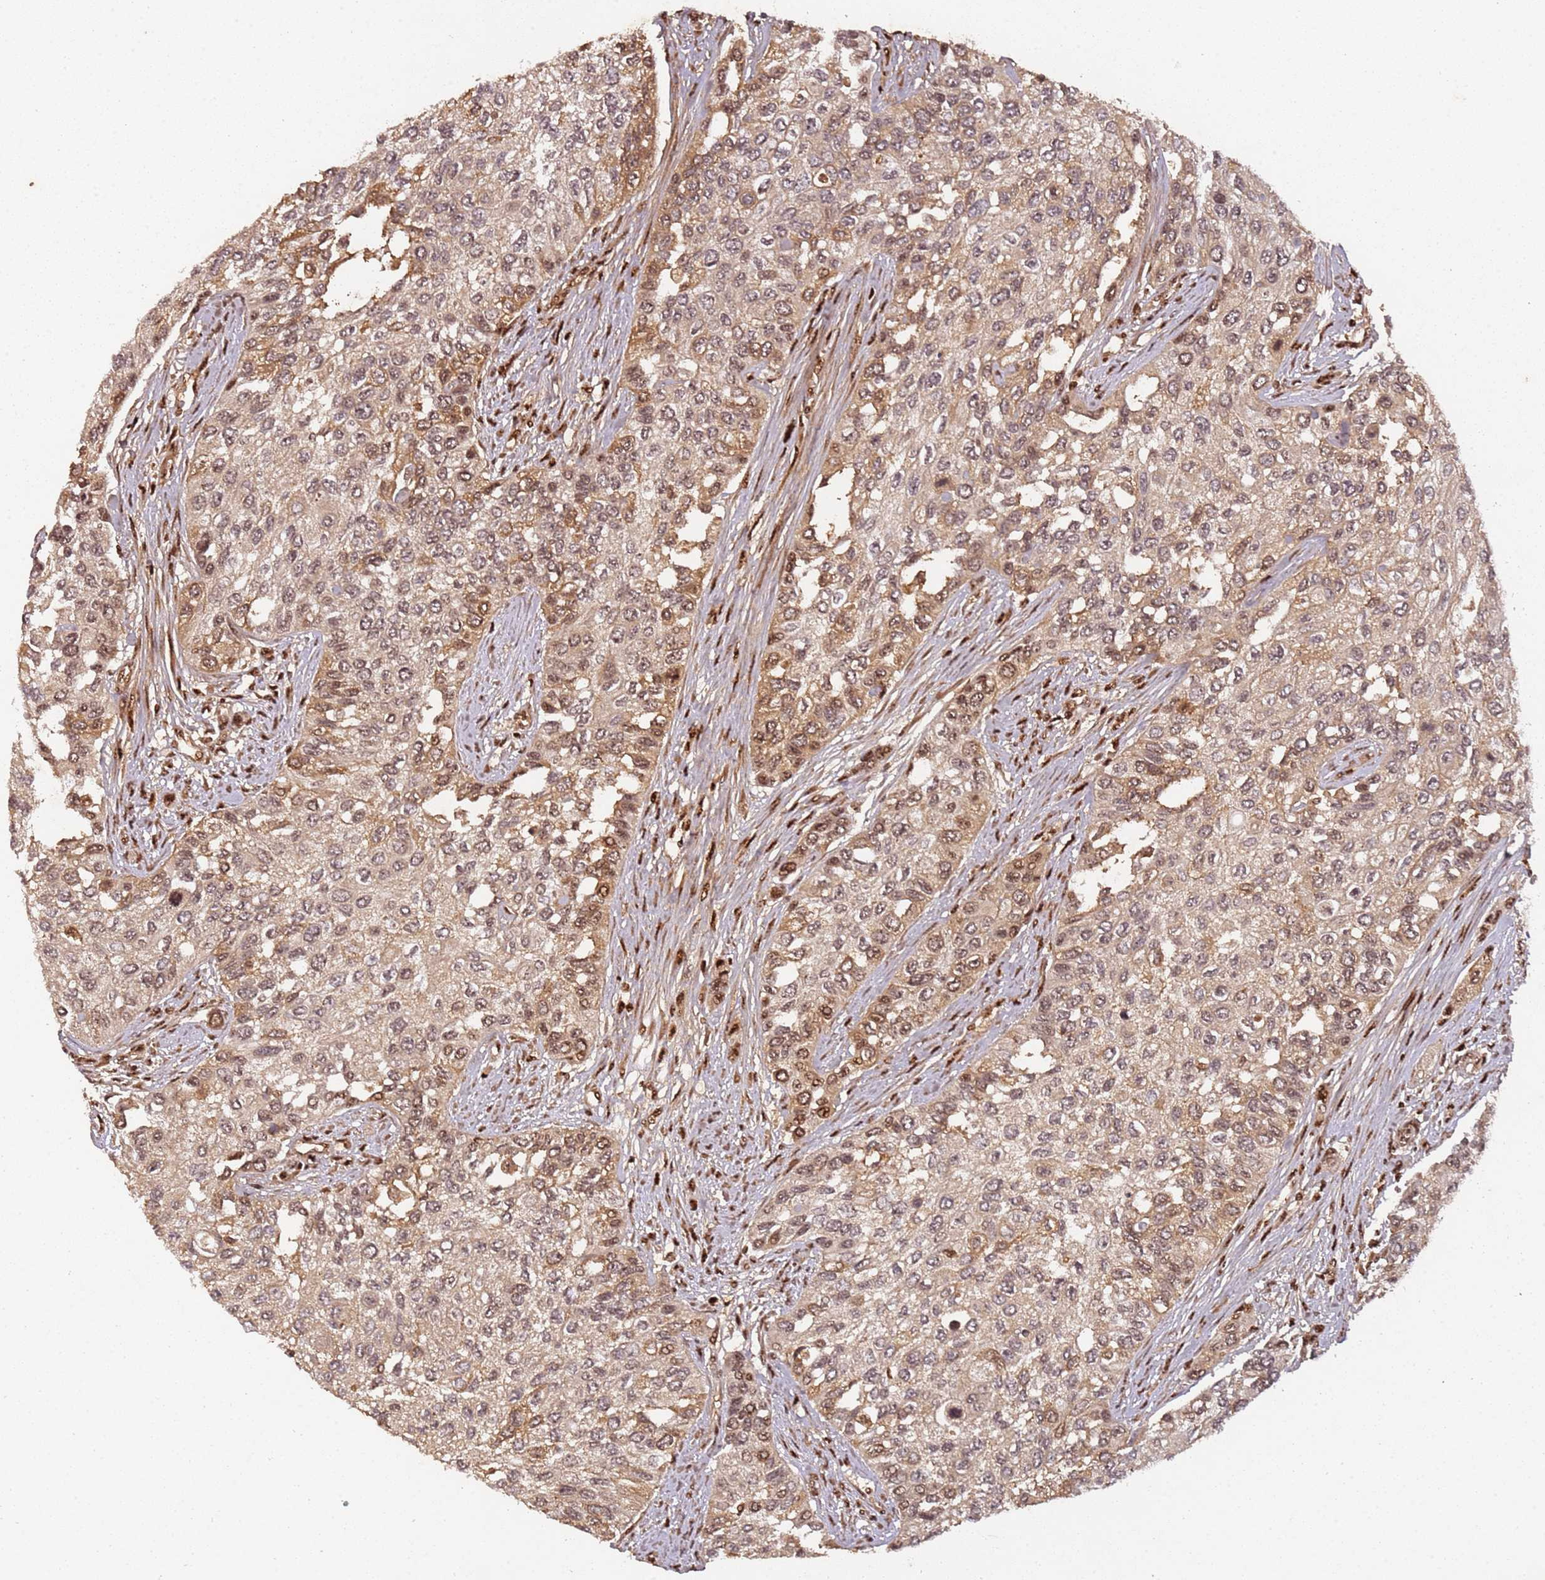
{"staining": {"intensity": "moderate", "quantity": ">75%", "location": "nuclear"}, "tissue": "urothelial cancer", "cell_type": "Tumor cells", "image_type": "cancer", "snomed": [{"axis": "morphology", "description": "Normal tissue, NOS"}, {"axis": "morphology", "description": "Urothelial carcinoma, High grade"}, {"axis": "topography", "description": "Vascular tissue"}, {"axis": "topography", "description": "Urinary bladder"}], "caption": "Urothelial cancer stained for a protein exhibits moderate nuclear positivity in tumor cells. (brown staining indicates protein expression, while blue staining denotes nuclei).", "gene": "COL1A2", "patient": {"sex": "female", "age": 56}}